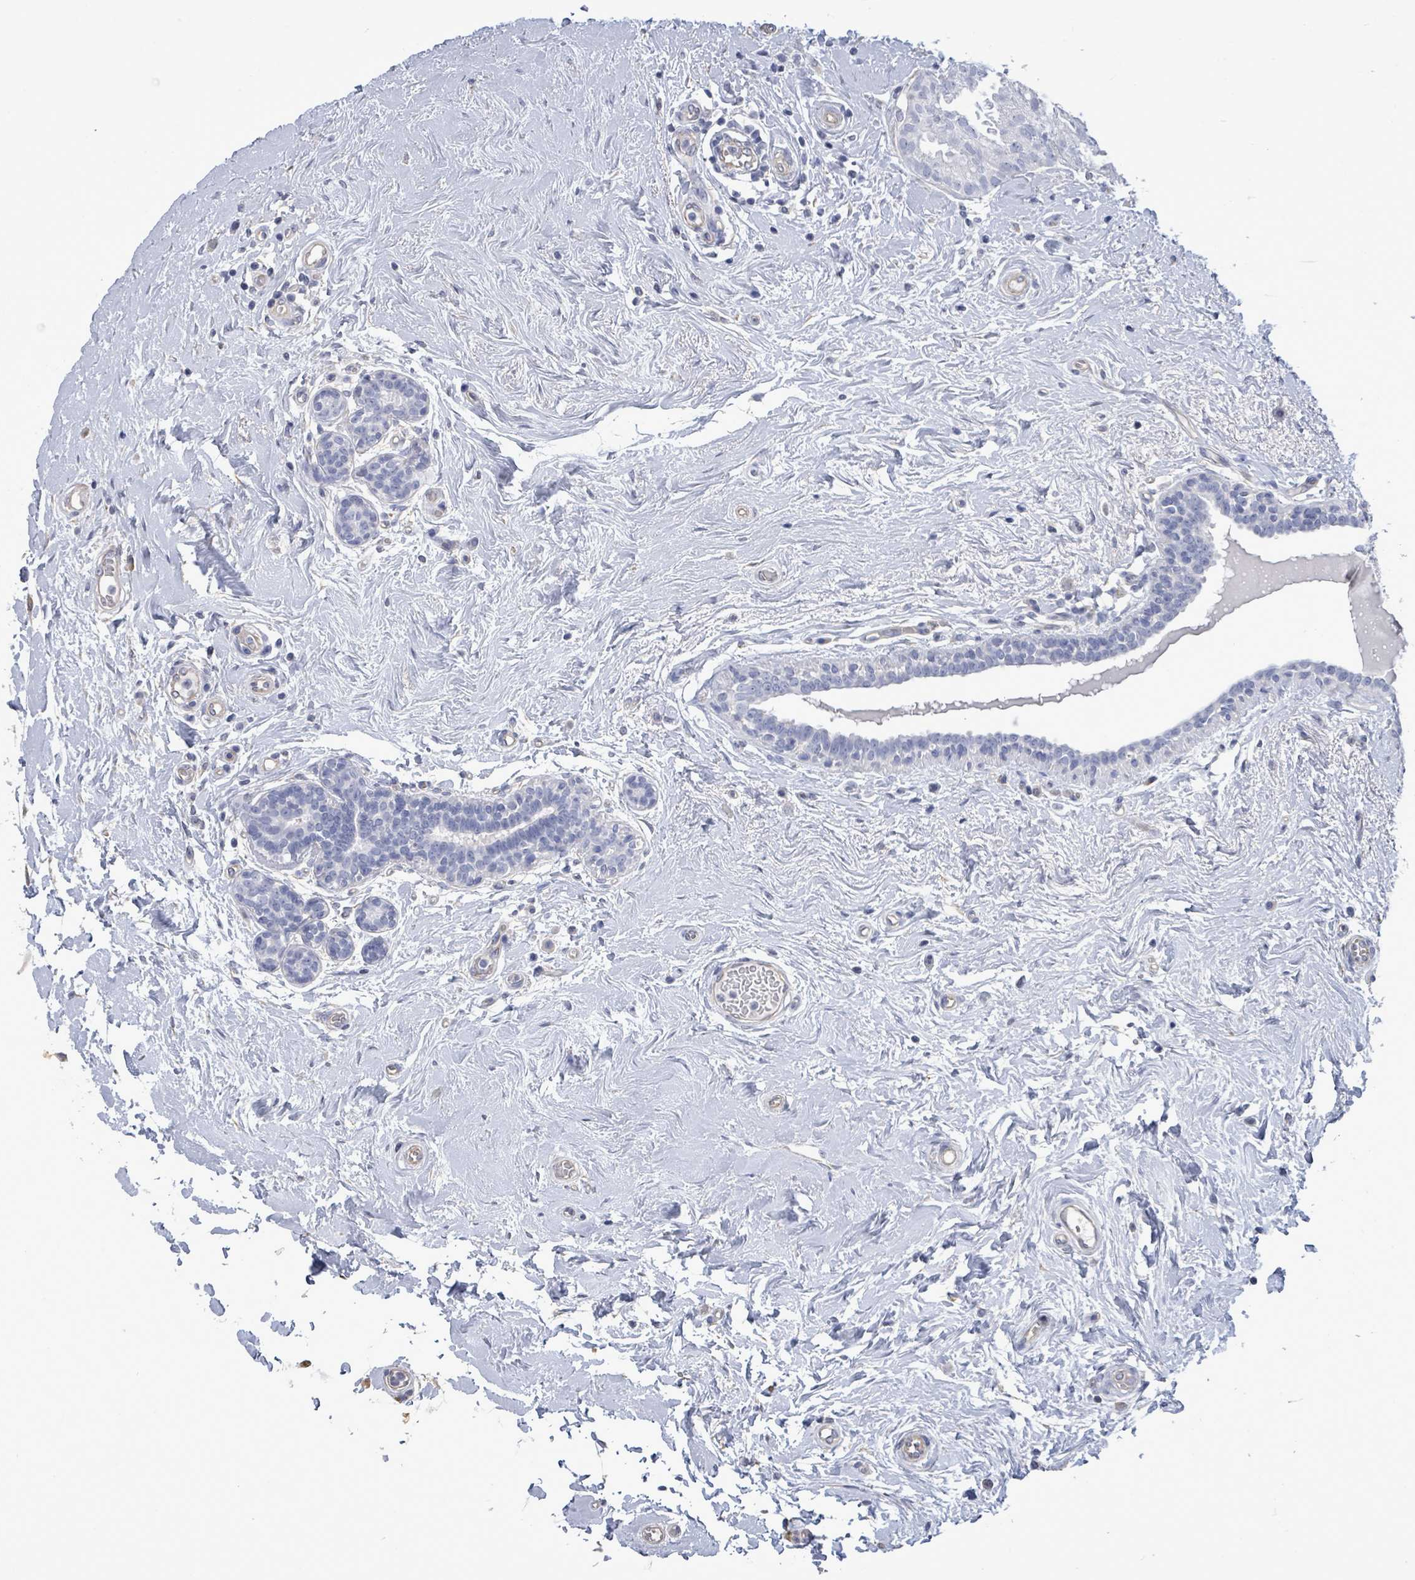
{"staining": {"intensity": "negative", "quantity": "none", "location": "none"}, "tissue": "breast cancer", "cell_type": "Tumor cells", "image_type": "cancer", "snomed": [{"axis": "morphology", "description": "Duct carcinoma"}, {"axis": "topography", "description": "Breast"}], "caption": "Immunohistochemical staining of breast invasive ductal carcinoma shows no significant positivity in tumor cells.", "gene": "CT45A5", "patient": {"sex": "female", "age": 73}}